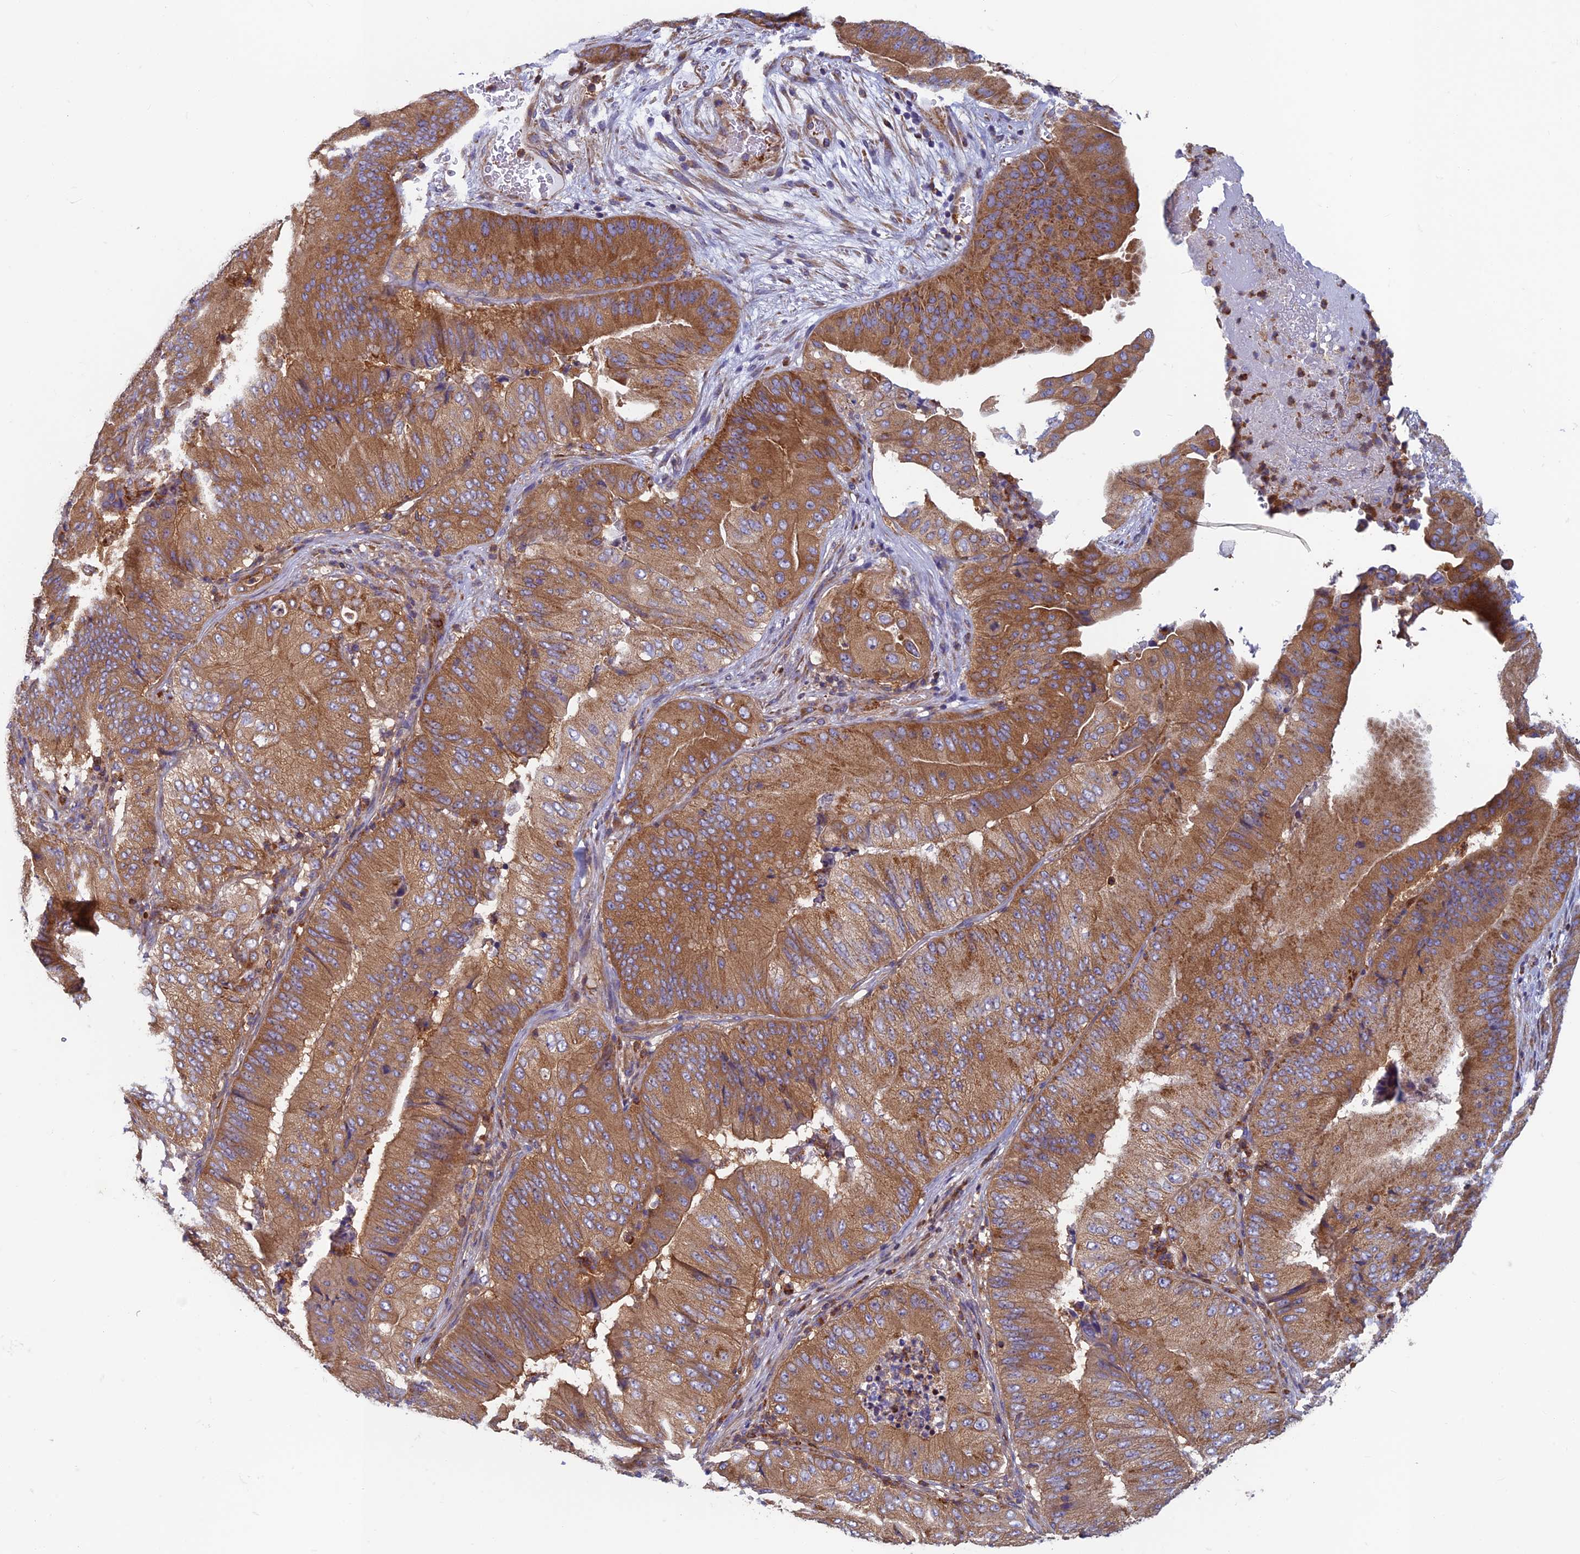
{"staining": {"intensity": "moderate", "quantity": ">75%", "location": "cytoplasmic/membranous"}, "tissue": "pancreatic cancer", "cell_type": "Tumor cells", "image_type": "cancer", "snomed": [{"axis": "morphology", "description": "Adenocarcinoma, NOS"}, {"axis": "topography", "description": "Pancreas"}], "caption": "Adenocarcinoma (pancreatic) stained for a protein (brown) shows moderate cytoplasmic/membranous positive staining in about >75% of tumor cells.", "gene": "DNM1L", "patient": {"sex": "female", "age": 77}}